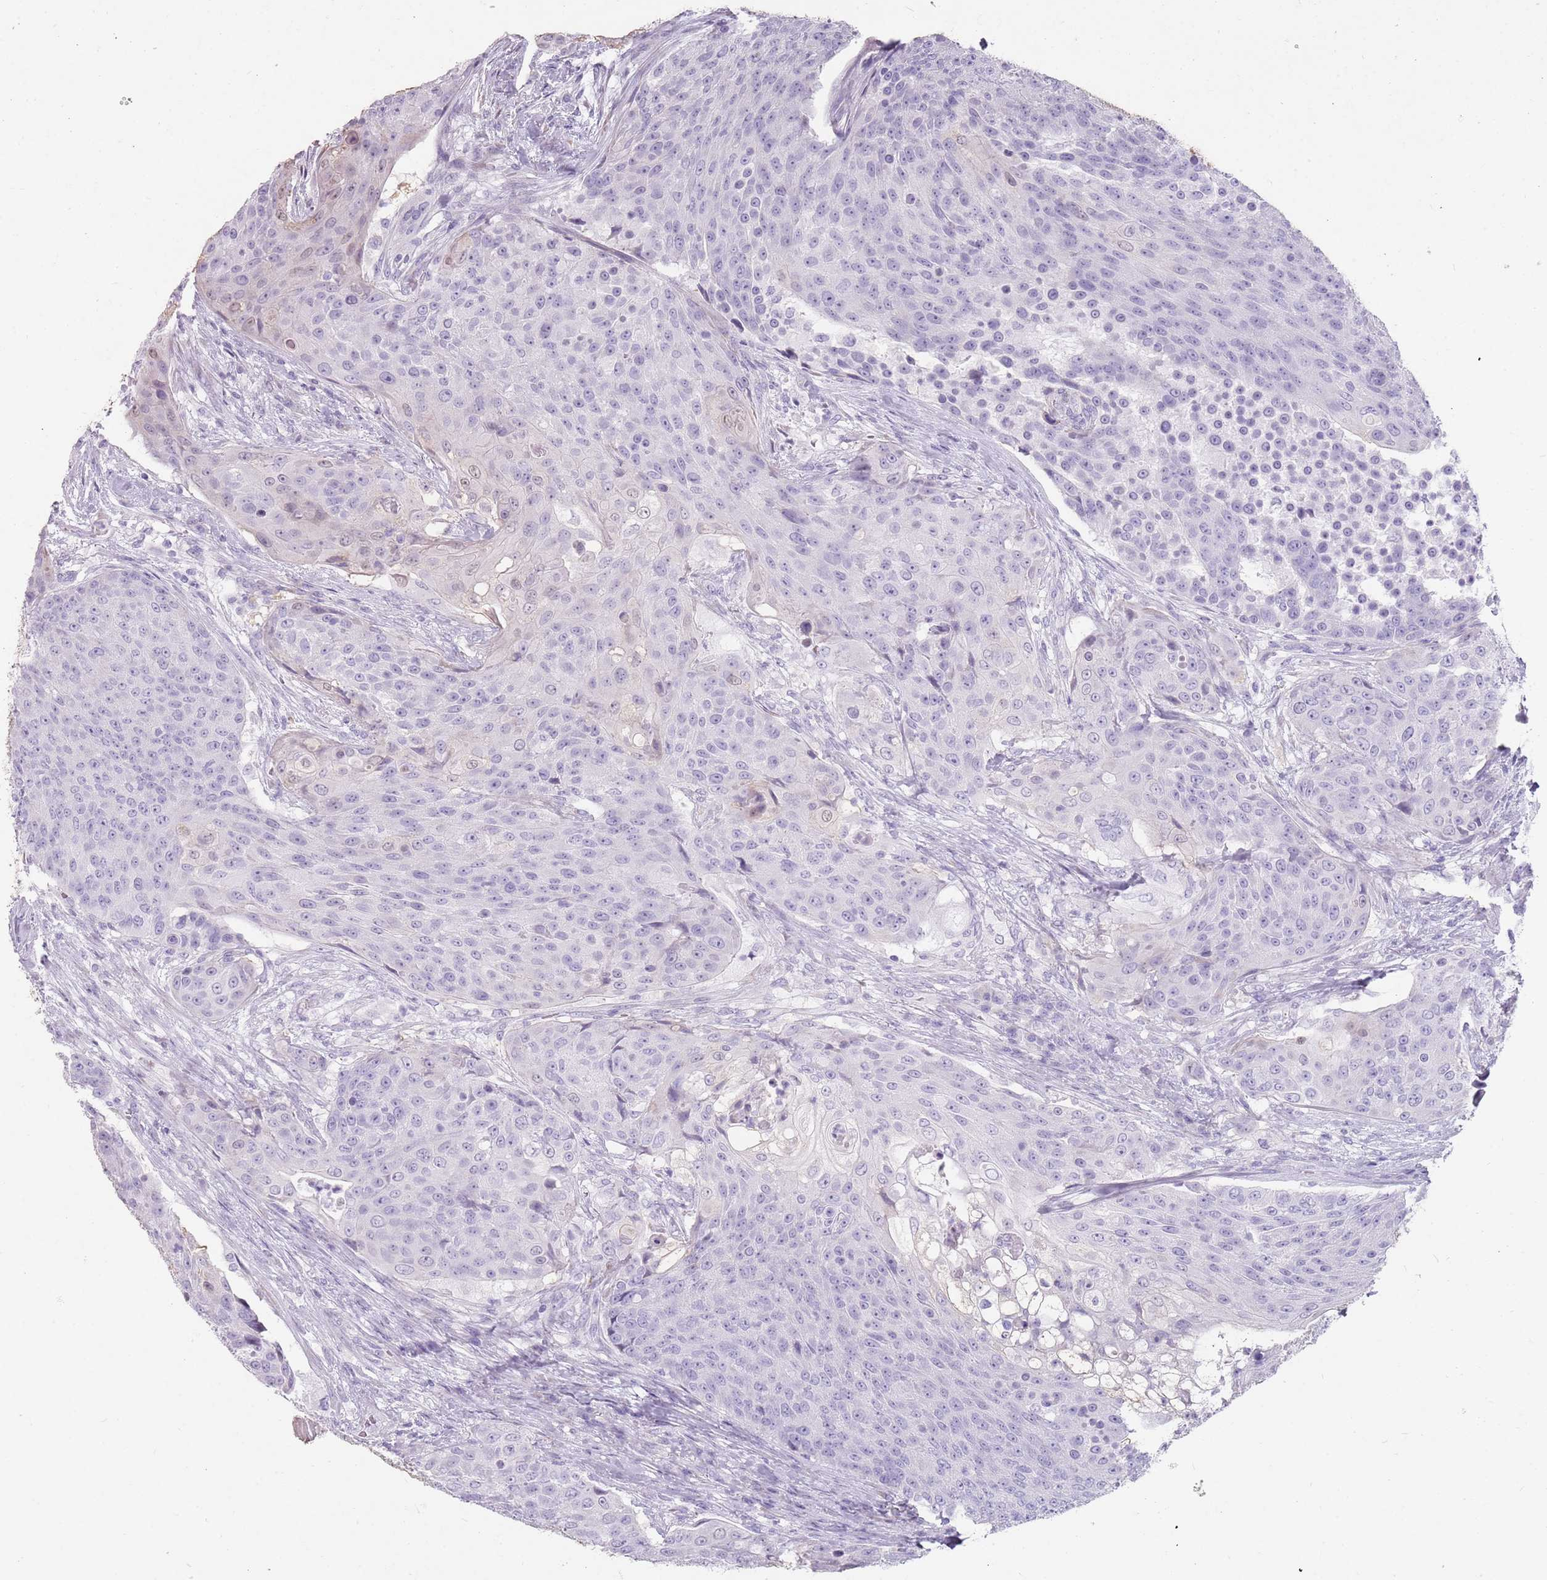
{"staining": {"intensity": "negative", "quantity": "none", "location": "none"}, "tissue": "urothelial cancer", "cell_type": "Tumor cells", "image_type": "cancer", "snomed": [{"axis": "morphology", "description": "Urothelial carcinoma, High grade"}, {"axis": "topography", "description": "Urinary bladder"}], "caption": "Tumor cells show no significant protein staining in urothelial carcinoma (high-grade).", "gene": "DDX4", "patient": {"sex": "female", "age": 63}}